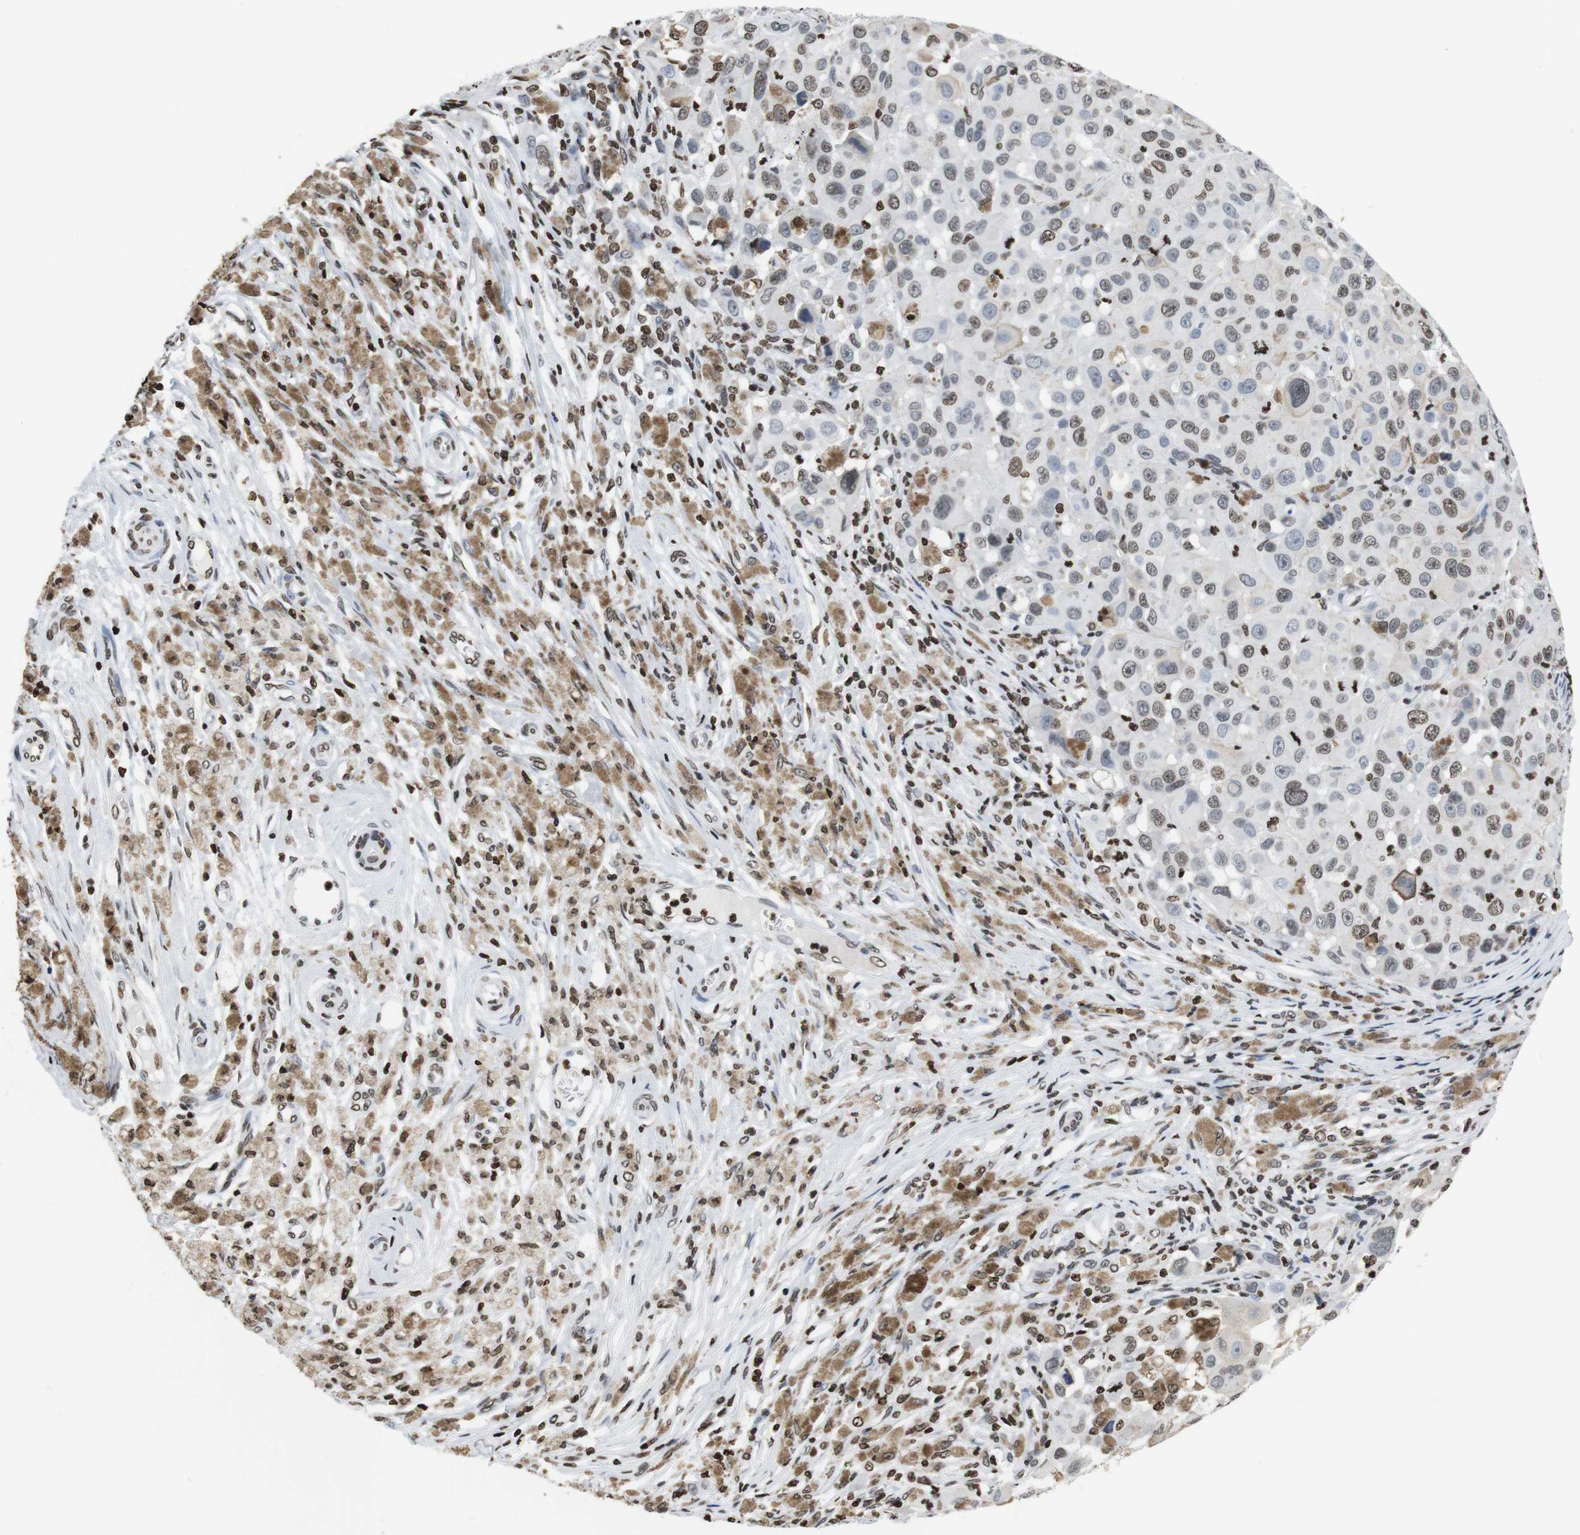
{"staining": {"intensity": "weak", "quantity": "25%-75%", "location": "nuclear"}, "tissue": "melanoma", "cell_type": "Tumor cells", "image_type": "cancer", "snomed": [{"axis": "morphology", "description": "Malignant melanoma, NOS"}, {"axis": "topography", "description": "Skin"}], "caption": "A histopathology image of human malignant melanoma stained for a protein demonstrates weak nuclear brown staining in tumor cells. The staining was performed using DAB, with brown indicating positive protein expression. Nuclei are stained blue with hematoxylin.", "gene": "BSX", "patient": {"sex": "male", "age": 96}}